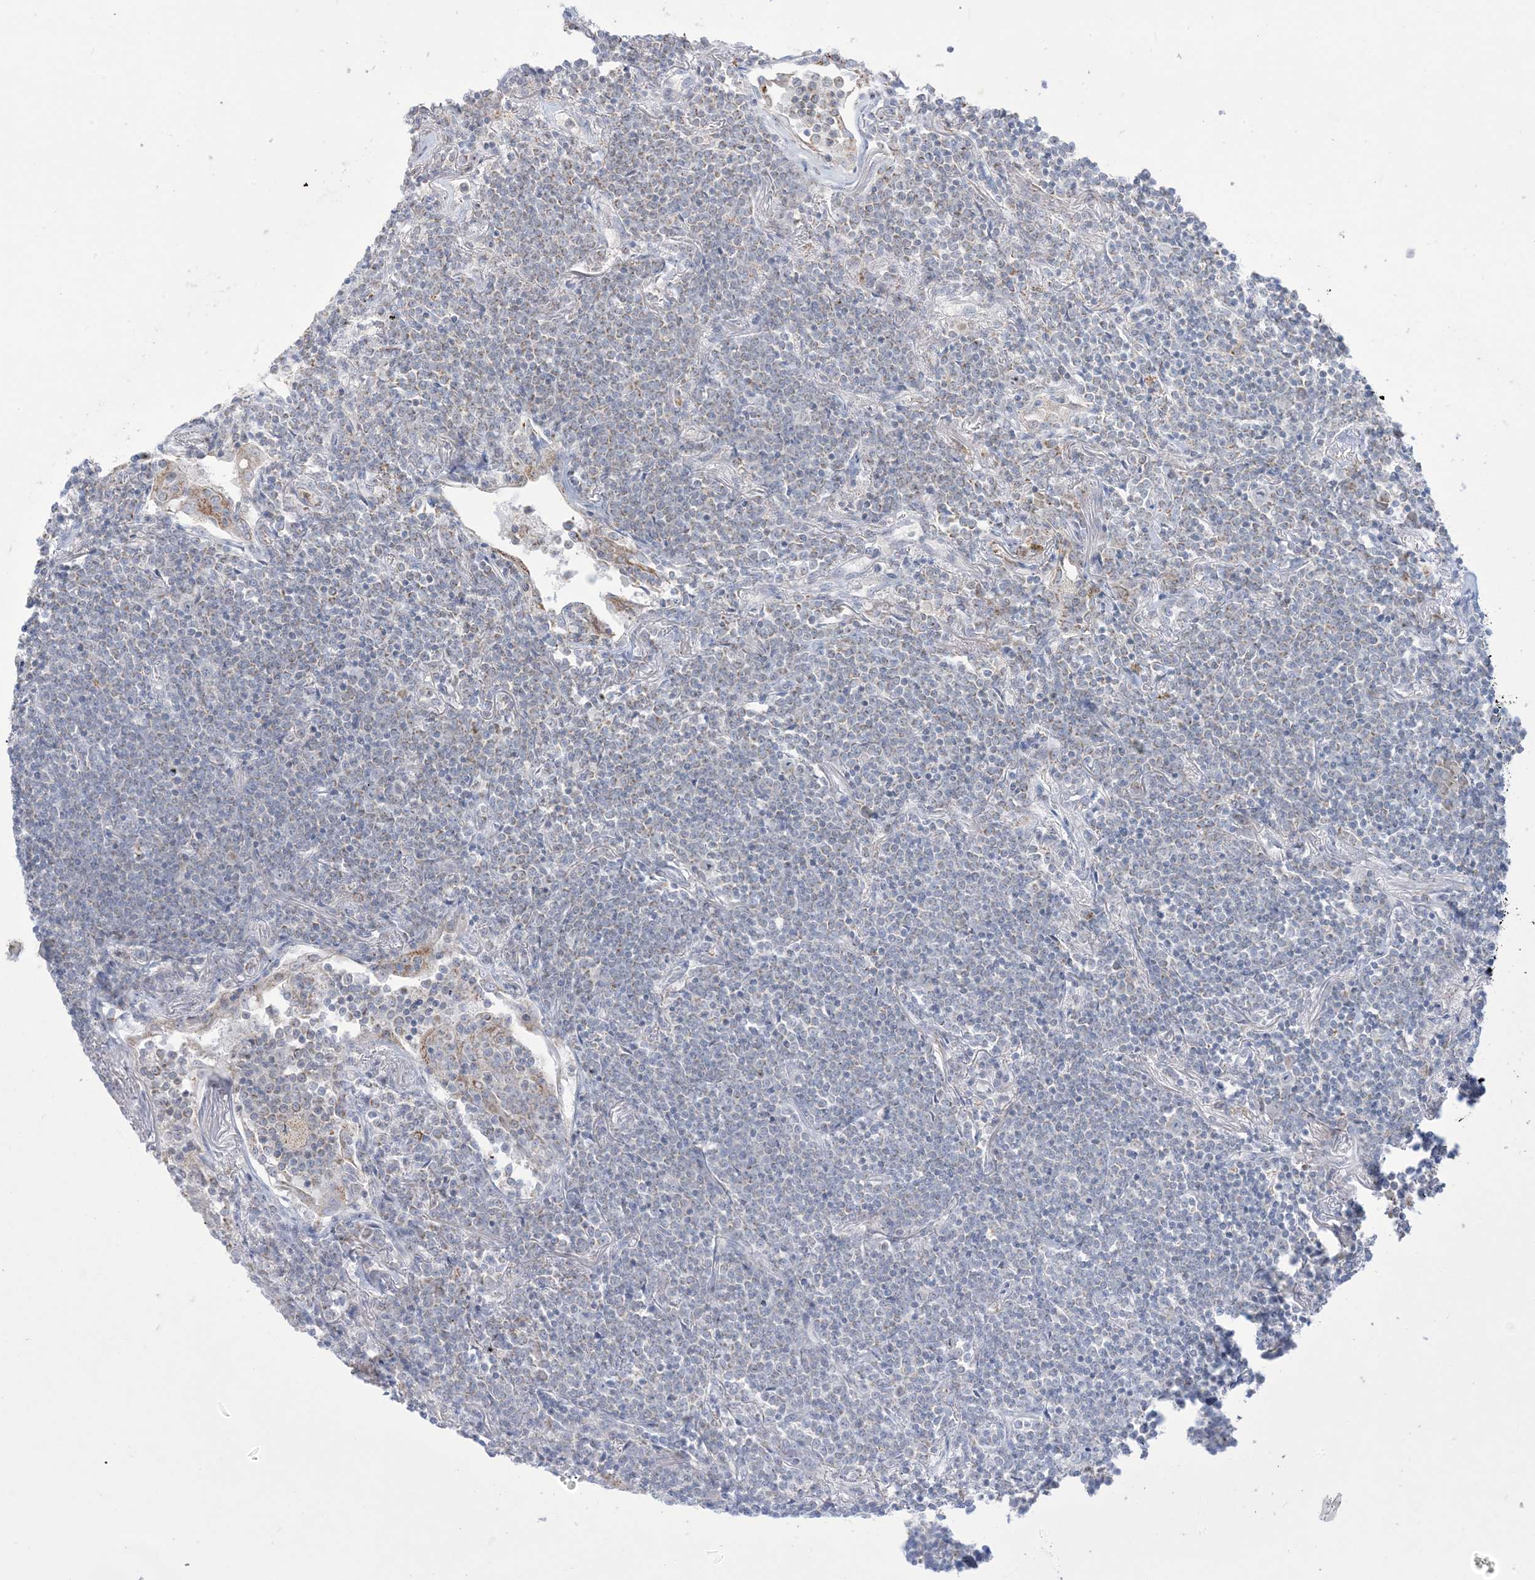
{"staining": {"intensity": "weak", "quantity": "<25%", "location": "cytoplasmic/membranous"}, "tissue": "lymphoma", "cell_type": "Tumor cells", "image_type": "cancer", "snomed": [{"axis": "morphology", "description": "Malignant lymphoma, non-Hodgkin's type, Low grade"}, {"axis": "topography", "description": "Lung"}], "caption": "Photomicrograph shows no protein expression in tumor cells of lymphoma tissue.", "gene": "KCTD6", "patient": {"sex": "female", "age": 71}}